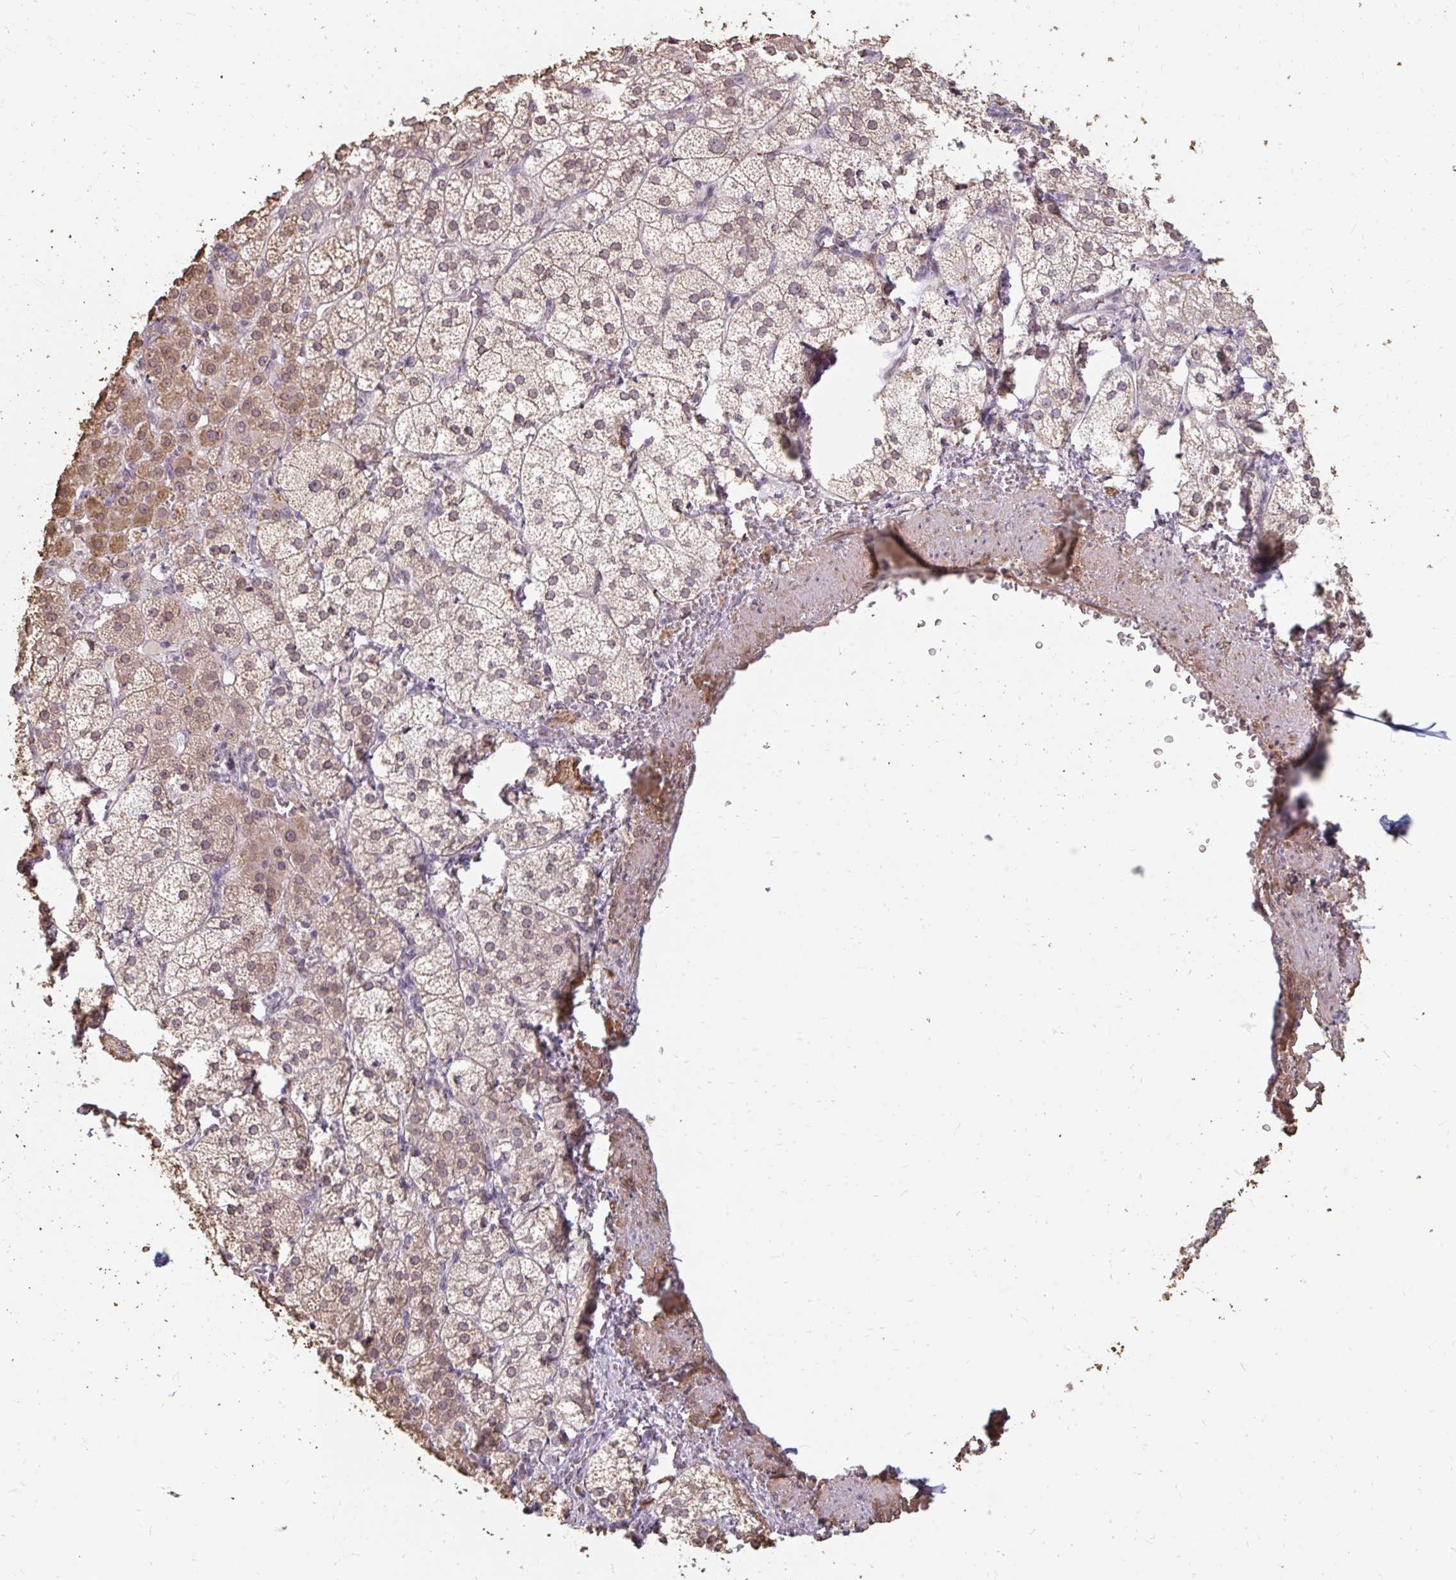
{"staining": {"intensity": "moderate", "quantity": ">75%", "location": "cytoplasmic/membranous,nuclear"}, "tissue": "adrenal gland", "cell_type": "Glandular cells", "image_type": "normal", "snomed": [{"axis": "morphology", "description": "Normal tissue, NOS"}, {"axis": "topography", "description": "Adrenal gland"}], "caption": "Immunohistochemical staining of benign human adrenal gland shows medium levels of moderate cytoplasmic/membranous,nuclear positivity in approximately >75% of glandular cells.", "gene": "GPC5", "patient": {"sex": "female", "age": 60}}